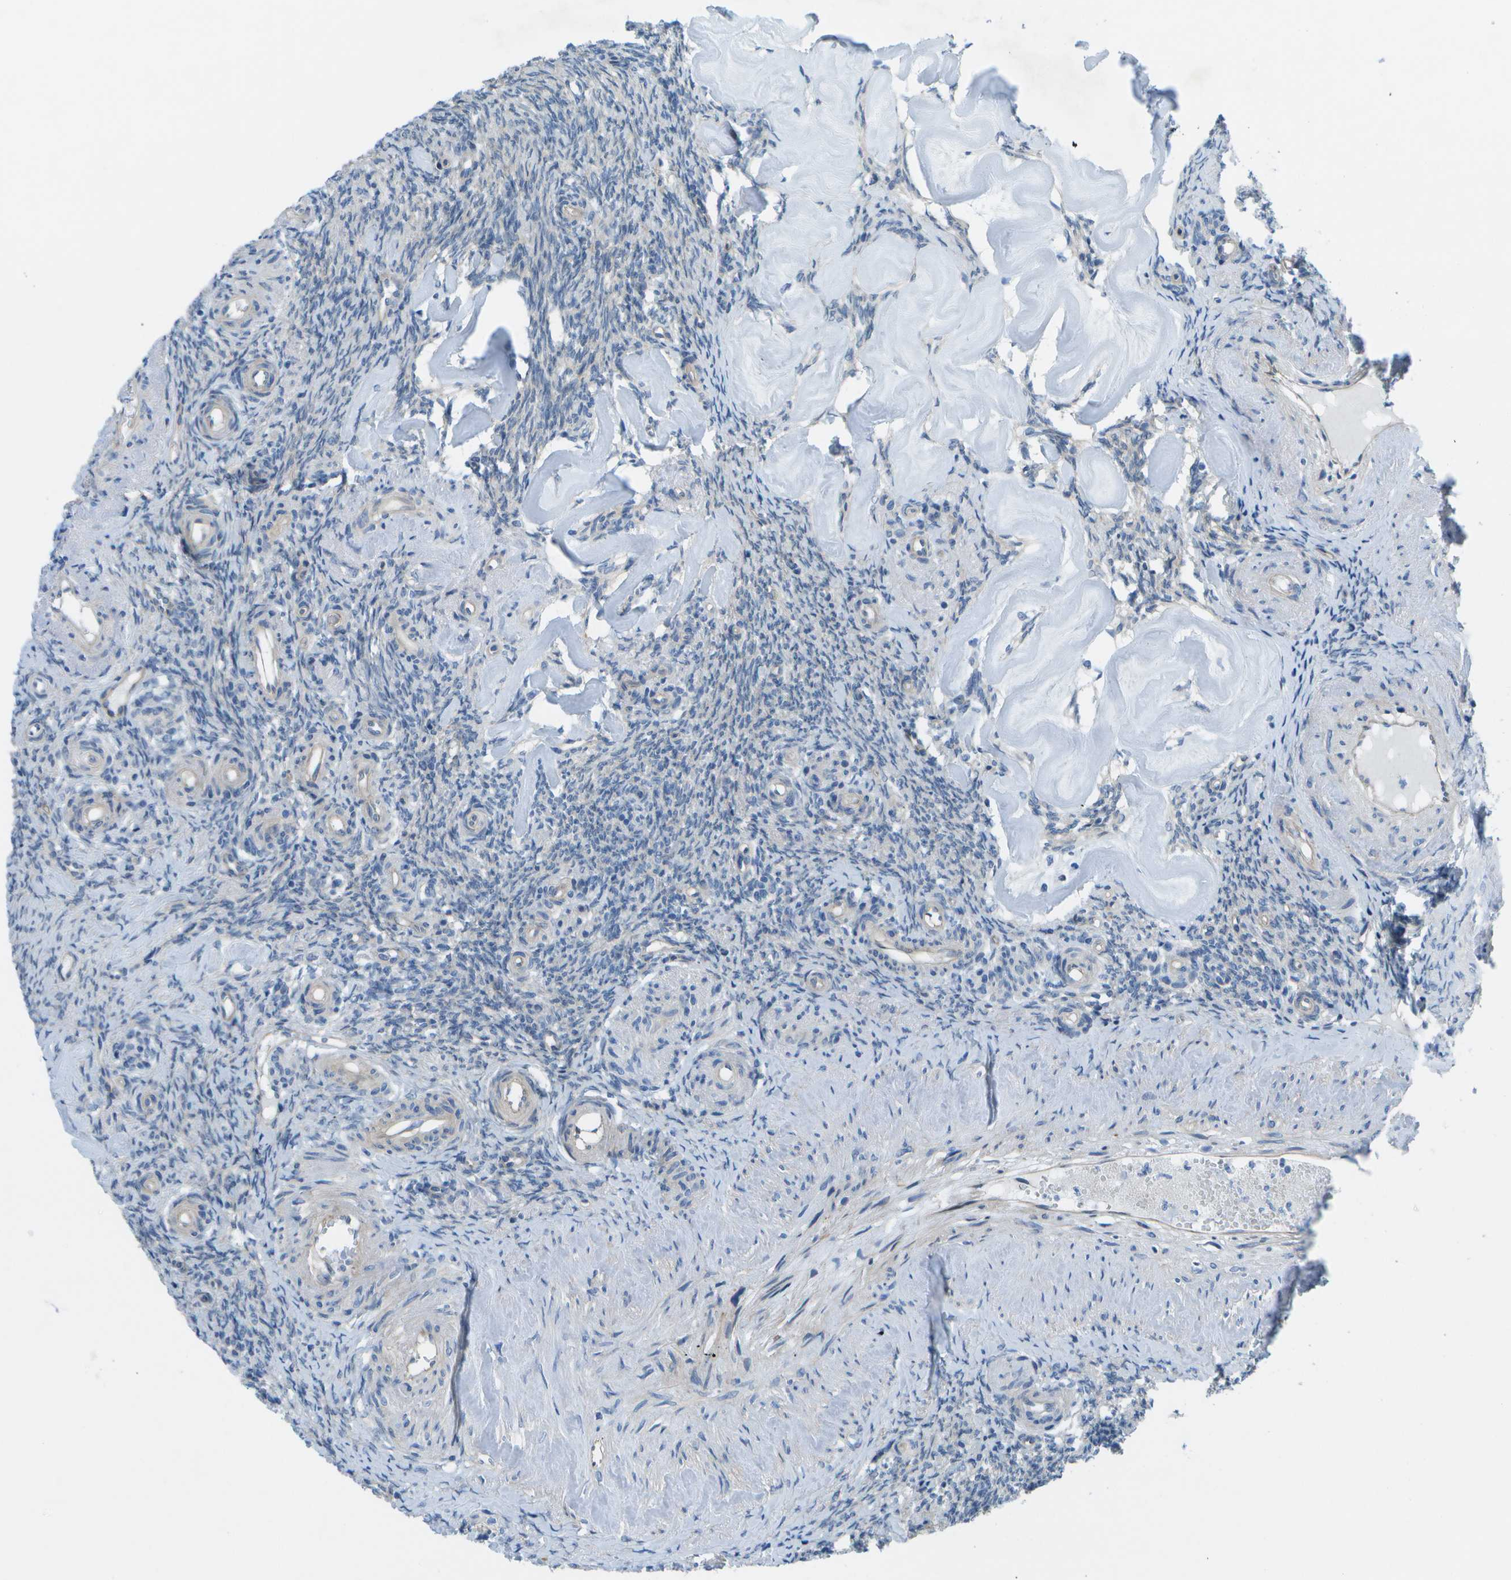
{"staining": {"intensity": "negative", "quantity": "none", "location": "none"}, "tissue": "ovary", "cell_type": "Follicle cells", "image_type": "normal", "snomed": [{"axis": "morphology", "description": "Normal tissue, NOS"}, {"axis": "topography", "description": "Ovary"}], "caption": "A histopathology image of human ovary is negative for staining in follicle cells. (DAB IHC, high magnification).", "gene": "SORBS3", "patient": {"sex": "female", "age": 41}}